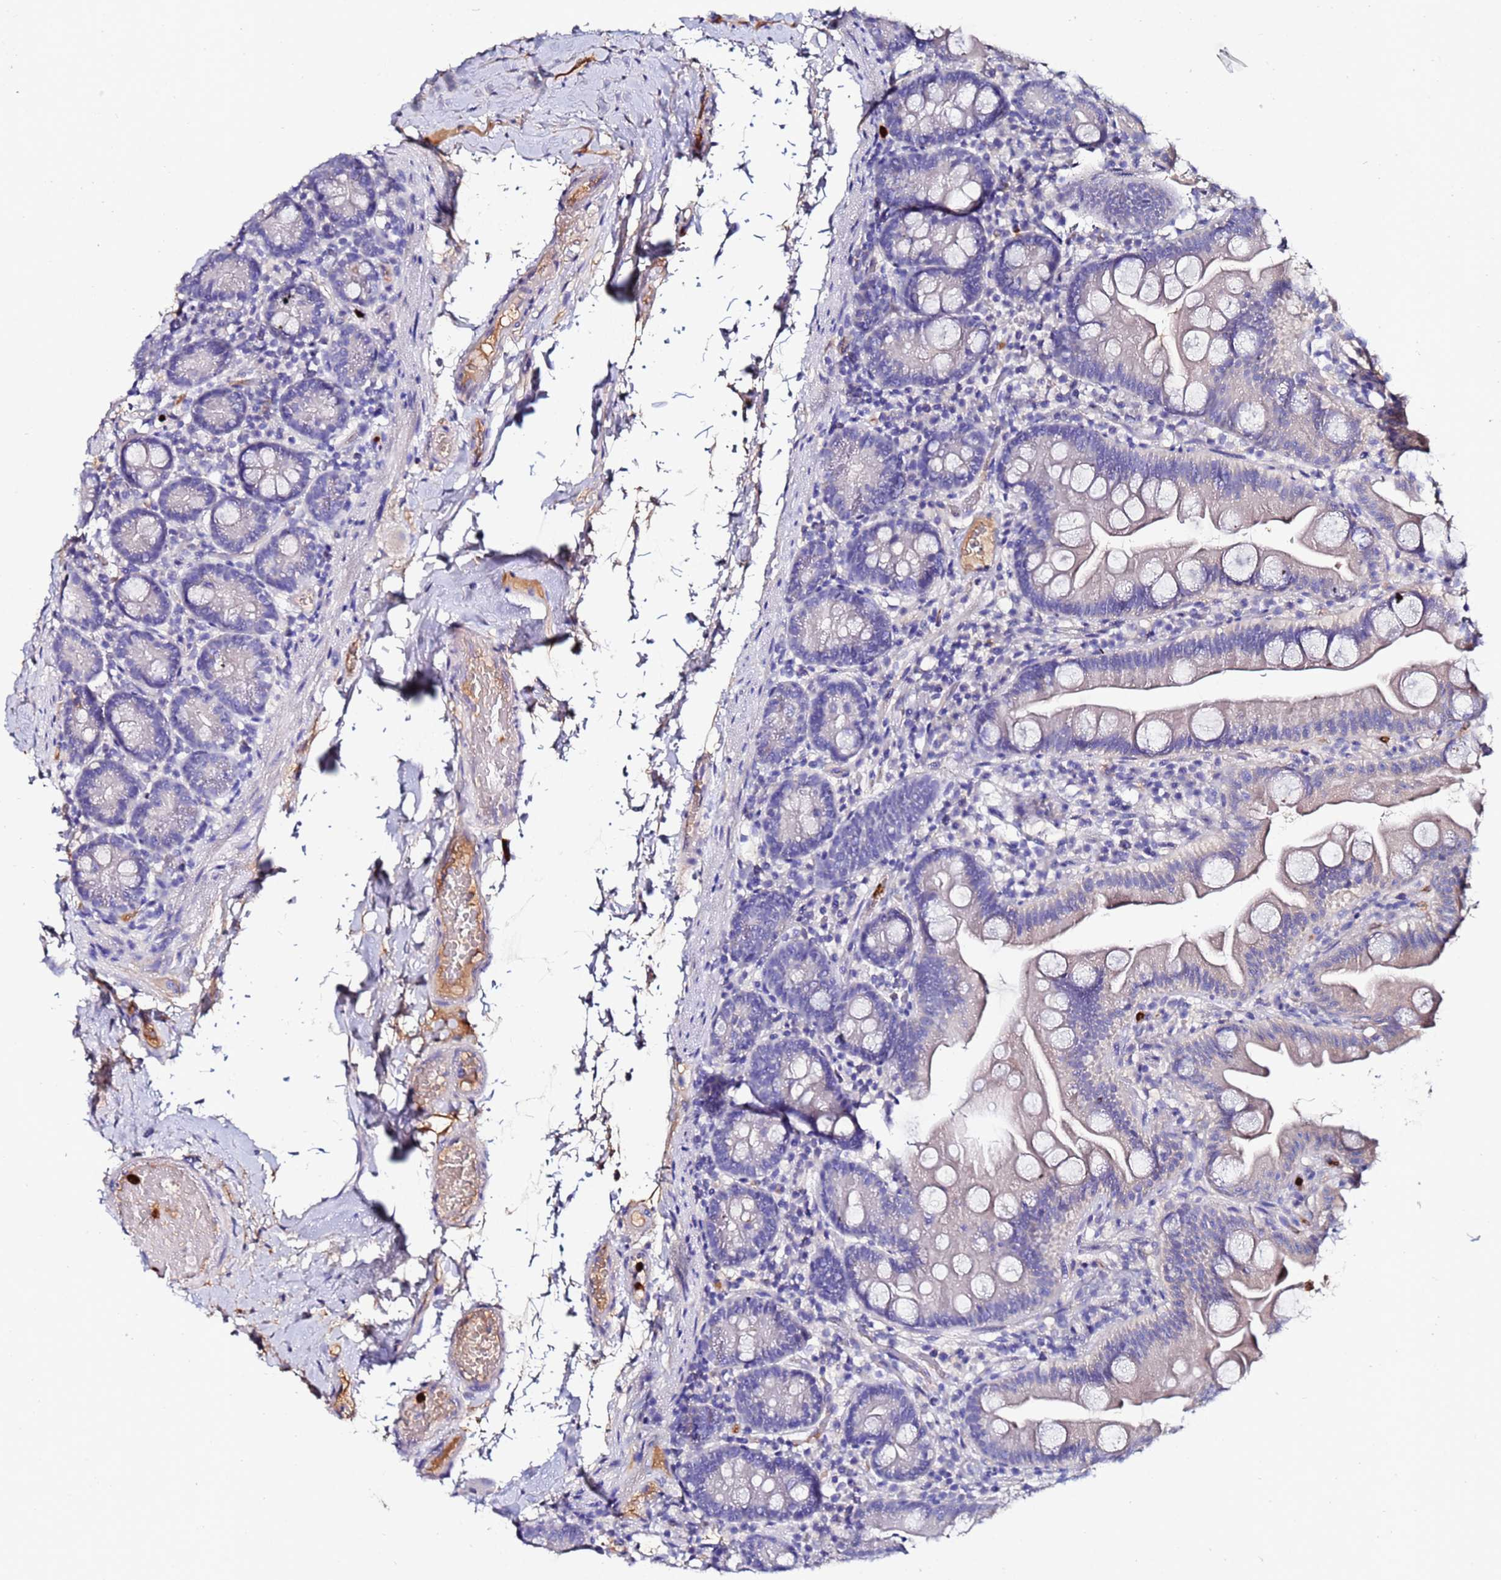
{"staining": {"intensity": "moderate", "quantity": "<25%", "location": "cytoplasmic/membranous"}, "tissue": "small intestine", "cell_type": "Glandular cells", "image_type": "normal", "snomed": [{"axis": "morphology", "description": "Normal tissue, NOS"}, {"axis": "topography", "description": "Small intestine"}], "caption": "Glandular cells display moderate cytoplasmic/membranous positivity in about <25% of cells in unremarkable small intestine. The staining is performed using DAB (3,3'-diaminobenzidine) brown chromogen to label protein expression. The nuclei are counter-stained blue using hematoxylin.", "gene": "TUBAL3", "patient": {"sex": "female", "age": 68}}